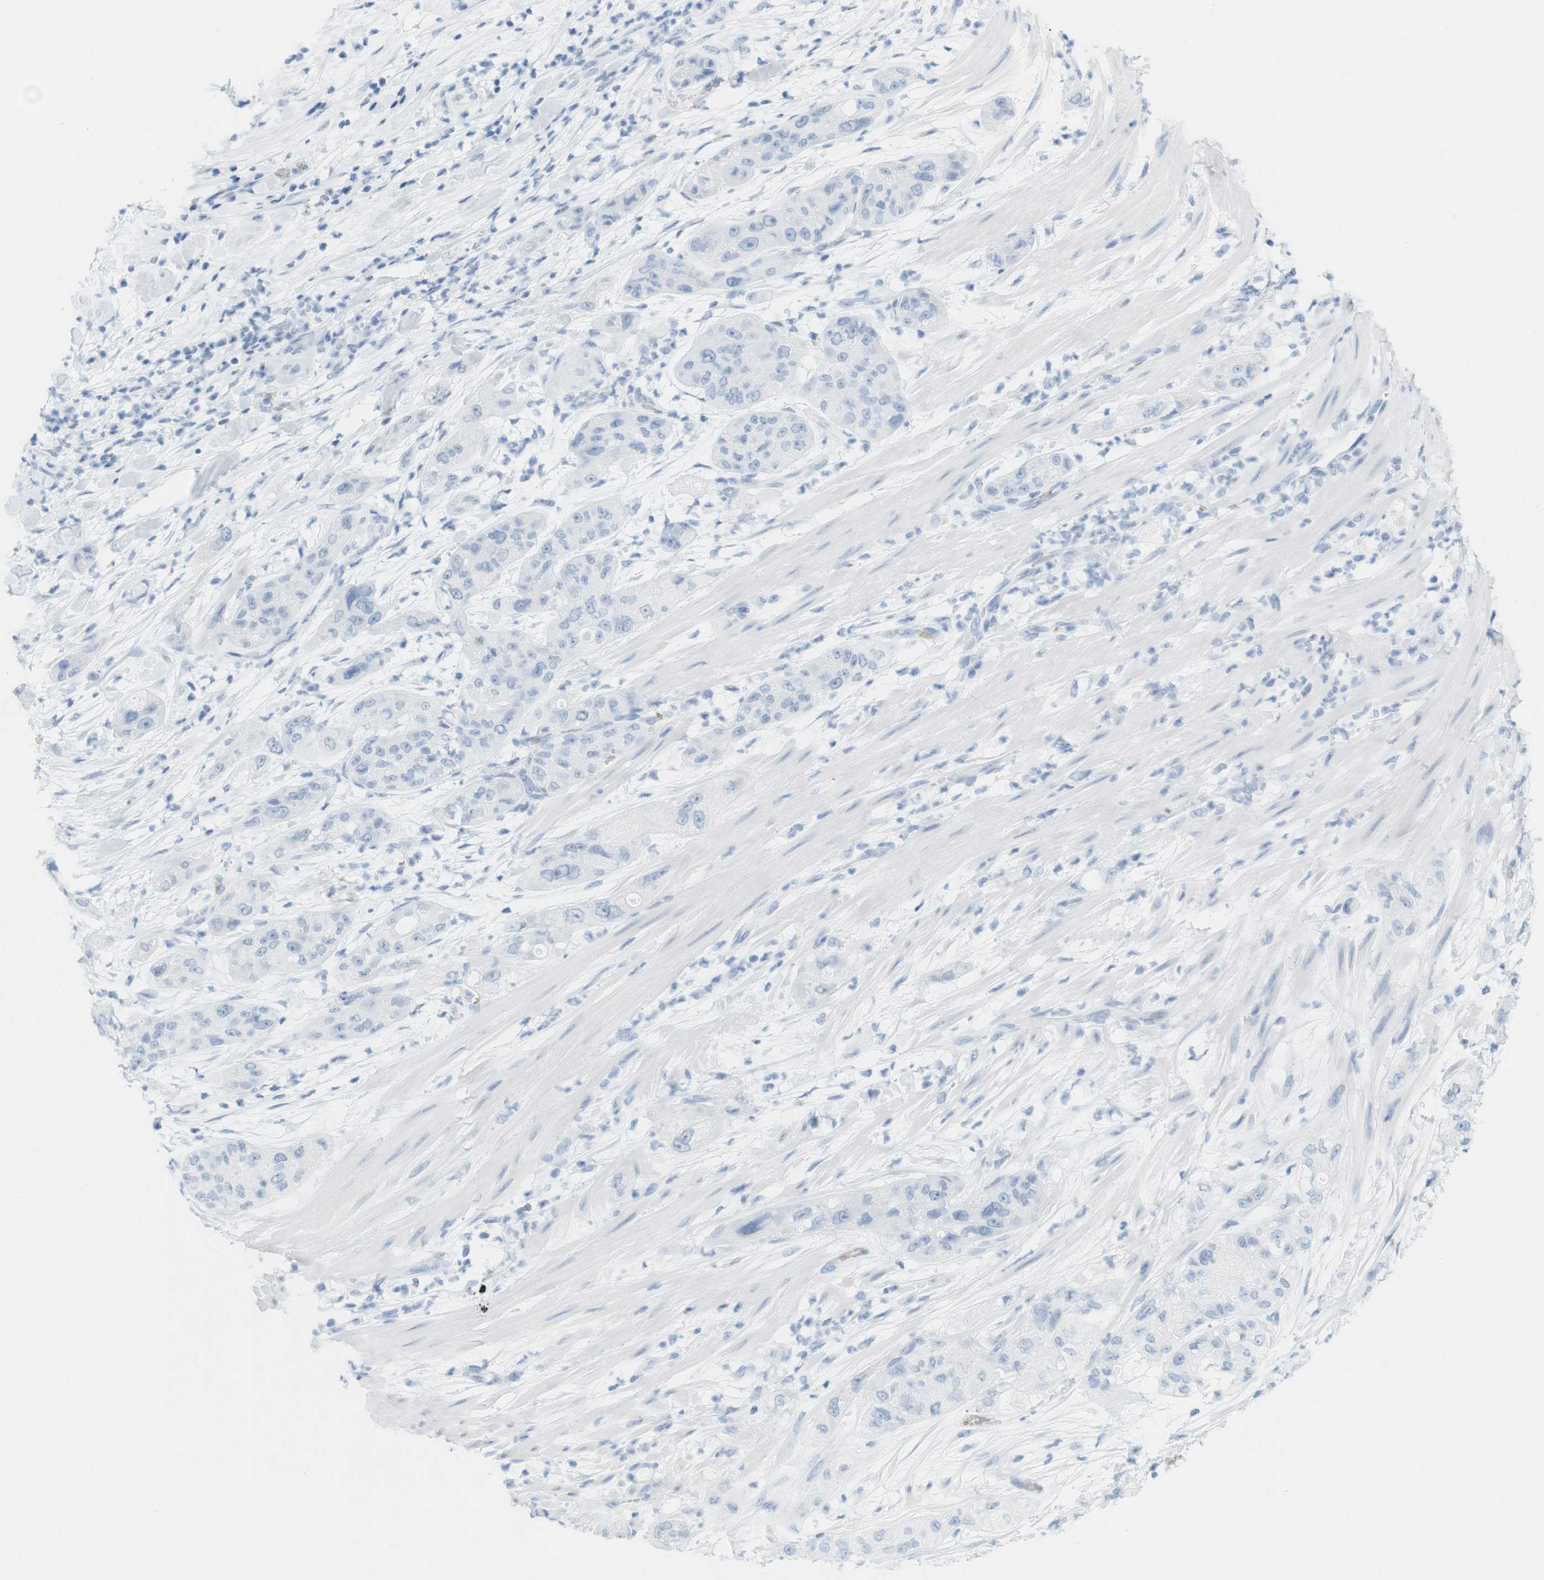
{"staining": {"intensity": "negative", "quantity": "none", "location": "none"}, "tissue": "pancreatic cancer", "cell_type": "Tumor cells", "image_type": "cancer", "snomed": [{"axis": "morphology", "description": "Adenocarcinoma, NOS"}, {"axis": "topography", "description": "Pancreas"}], "caption": "This is a micrograph of immunohistochemistry (IHC) staining of pancreatic cancer, which shows no expression in tumor cells.", "gene": "TNNT2", "patient": {"sex": "female", "age": 78}}